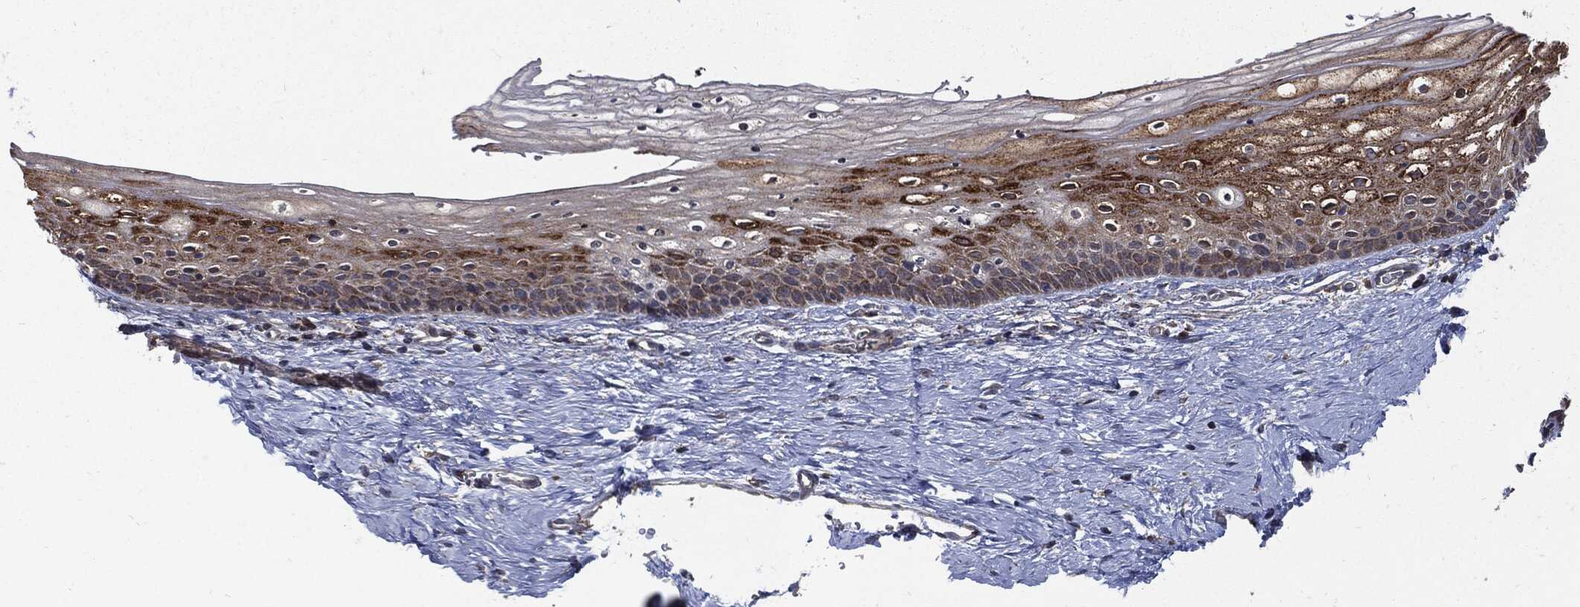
{"staining": {"intensity": "strong", "quantity": "<25%", "location": "cytoplasmic/membranous"}, "tissue": "vagina", "cell_type": "Squamous epithelial cells", "image_type": "normal", "snomed": [{"axis": "morphology", "description": "Normal tissue, NOS"}, {"axis": "topography", "description": "Vagina"}], "caption": "Immunohistochemical staining of unremarkable vagina demonstrates medium levels of strong cytoplasmic/membranous positivity in about <25% of squamous epithelial cells.", "gene": "SLC31A2", "patient": {"sex": "female", "age": 32}}